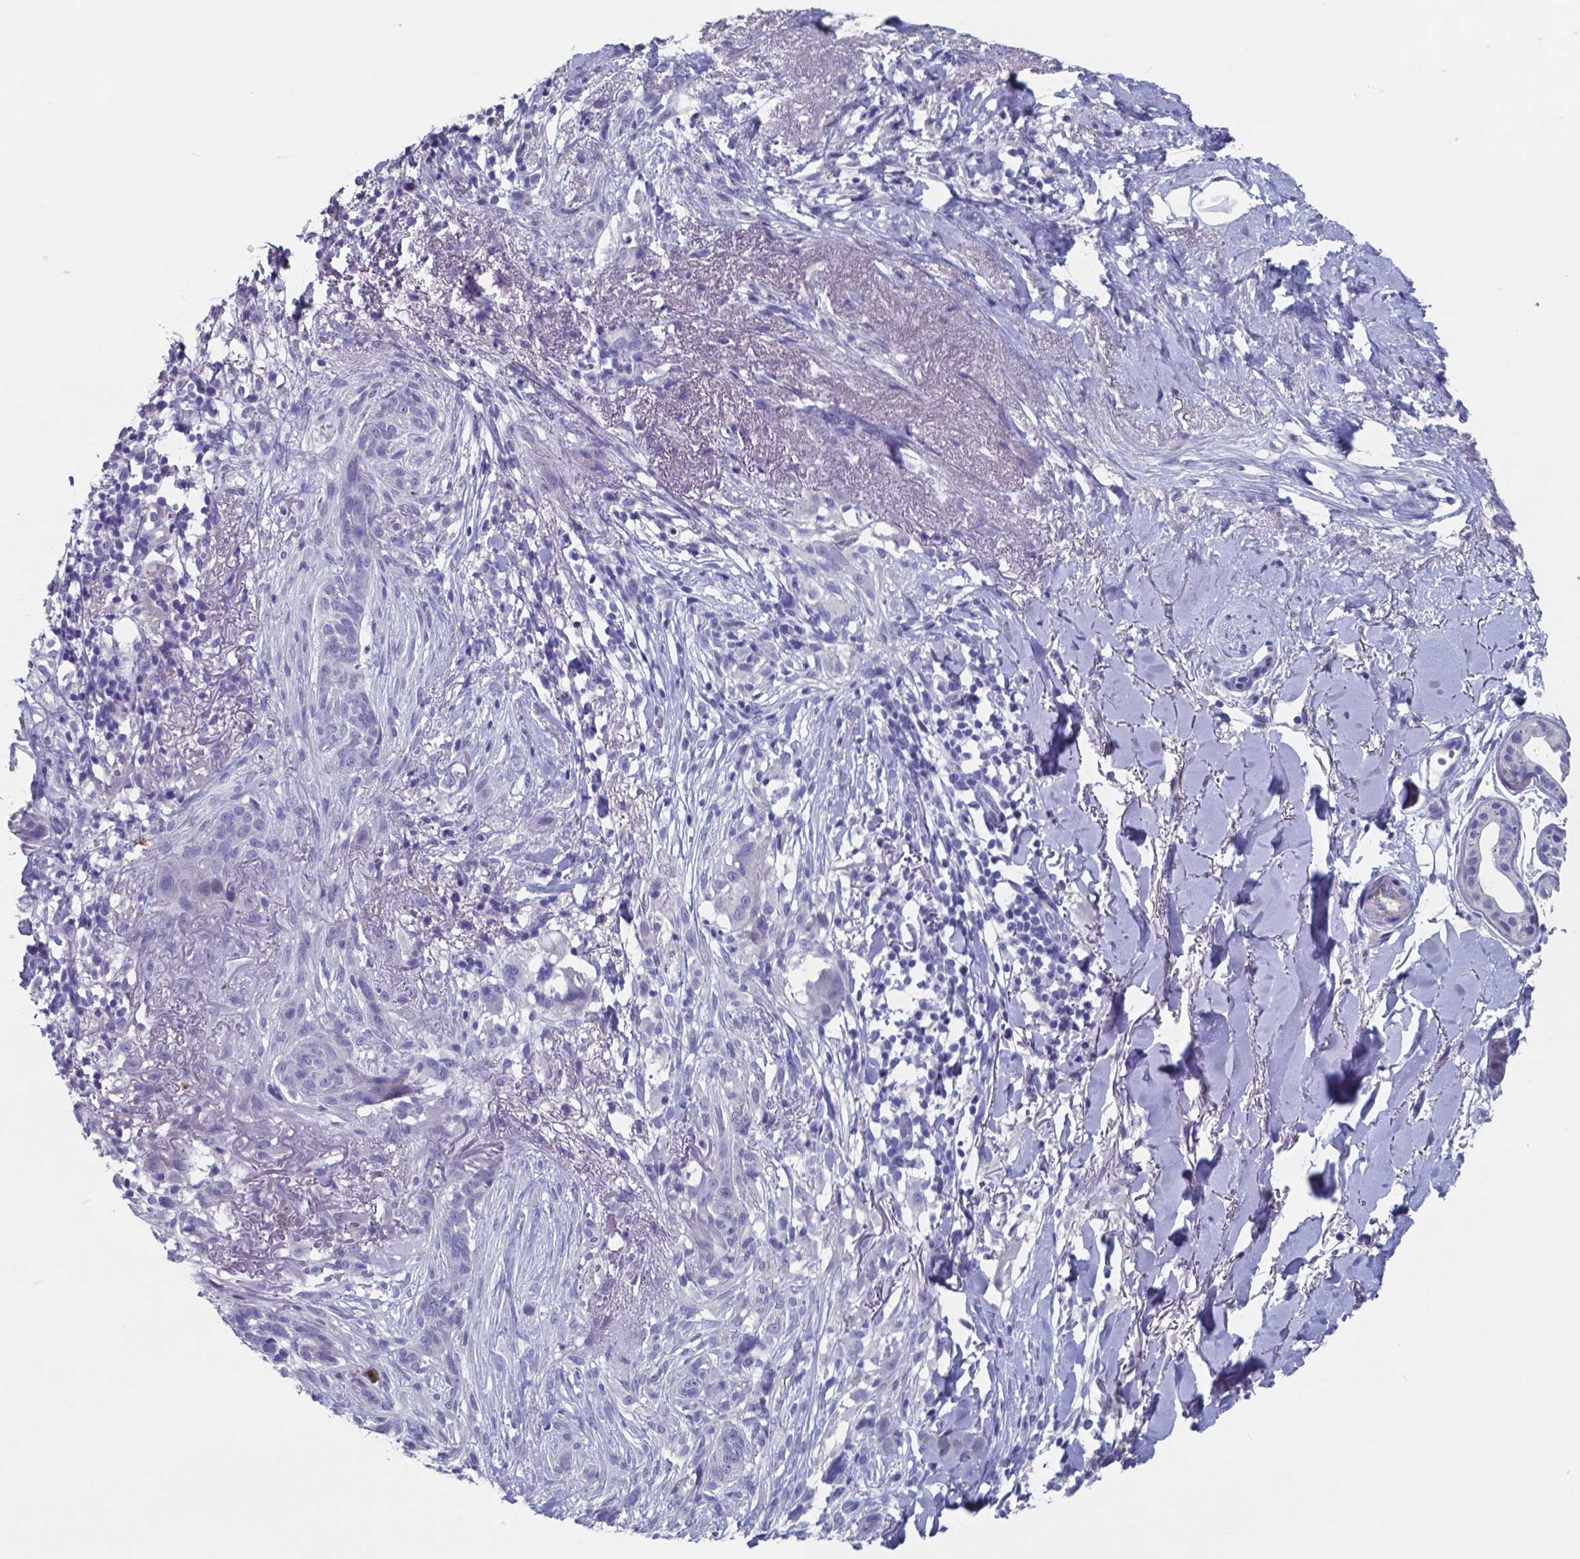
{"staining": {"intensity": "negative", "quantity": "none", "location": "none"}, "tissue": "skin cancer", "cell_type": "Tumor cells", "image_type": "cancer", "snomed": [{"axis": "morphology", "description": "Normal tissue, NOS"}, {"axis": "morphology", "description": "Basal cell carcinoma"}, {"axis": "topography", "description": "Skin"}], "caption": "This photomicrograph is of skin basal cell carcinoma stained with immunohistochemistry (IHC) to label a protein in brown with the nuclei are counter-stained blue. There is no staining in tumor cells.", "gene": "TTR", "patient": {"sex": "male", "age": 84}}